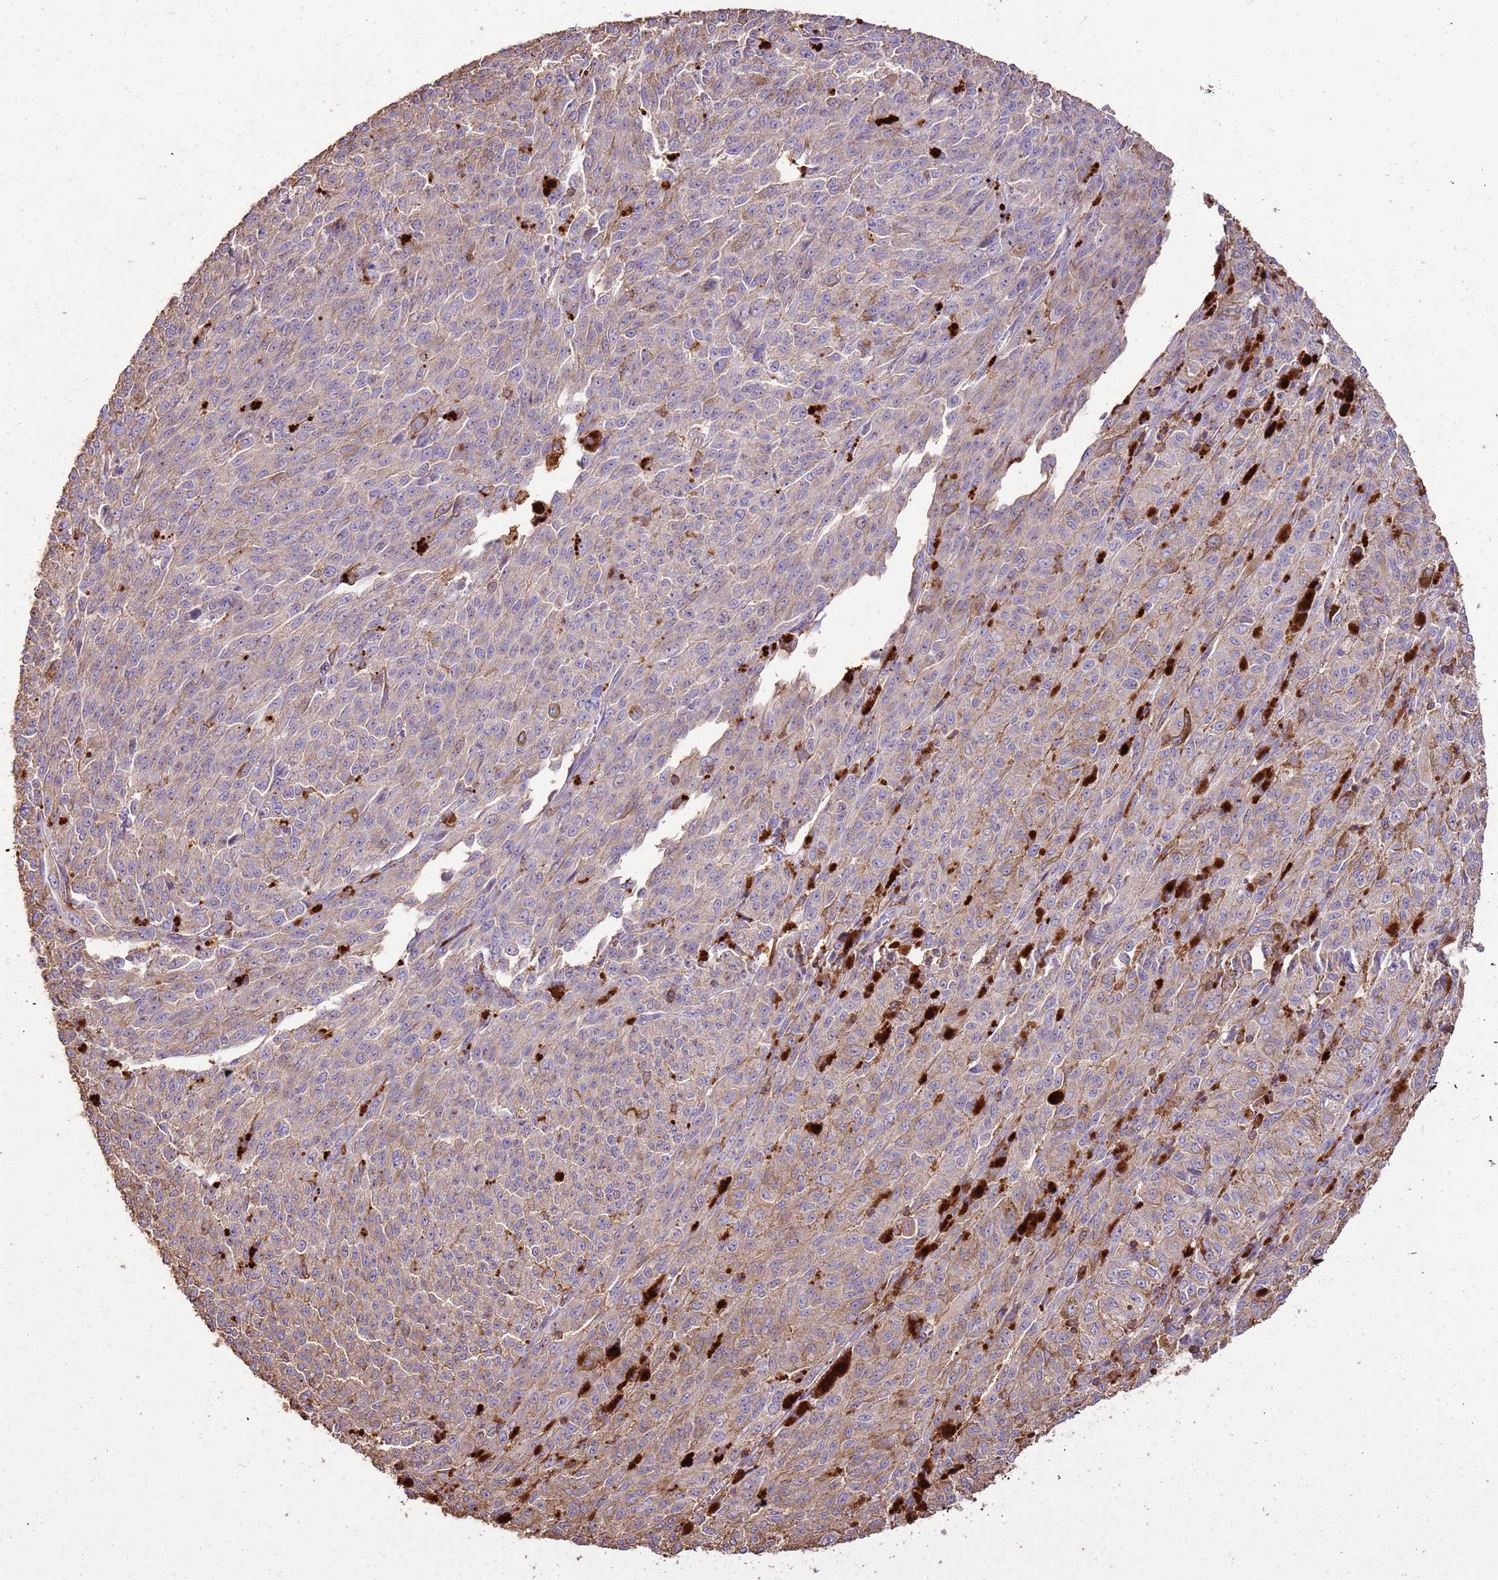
{"staining": {"intensity": "weak", "quantity": "<25%", "location": "cytoplasmic/membranous"}, "tissue": "melanoma", "cell_type": "Tumor cells", "image_type": "cancer", "snomed": [{"axis": "morphology", "description": "Malignant melanoma, NOS"}, {"axis": "topography", "description": "Skin"}], "caption": "This micrograph is of melanoma stained with immunohistochemistry to label a protein in brown with the nuclei are counter-stained blue. There is no expression in tumor cells.", "gene": "ARL10", "patient": {"sex": "female", "age": 52}}